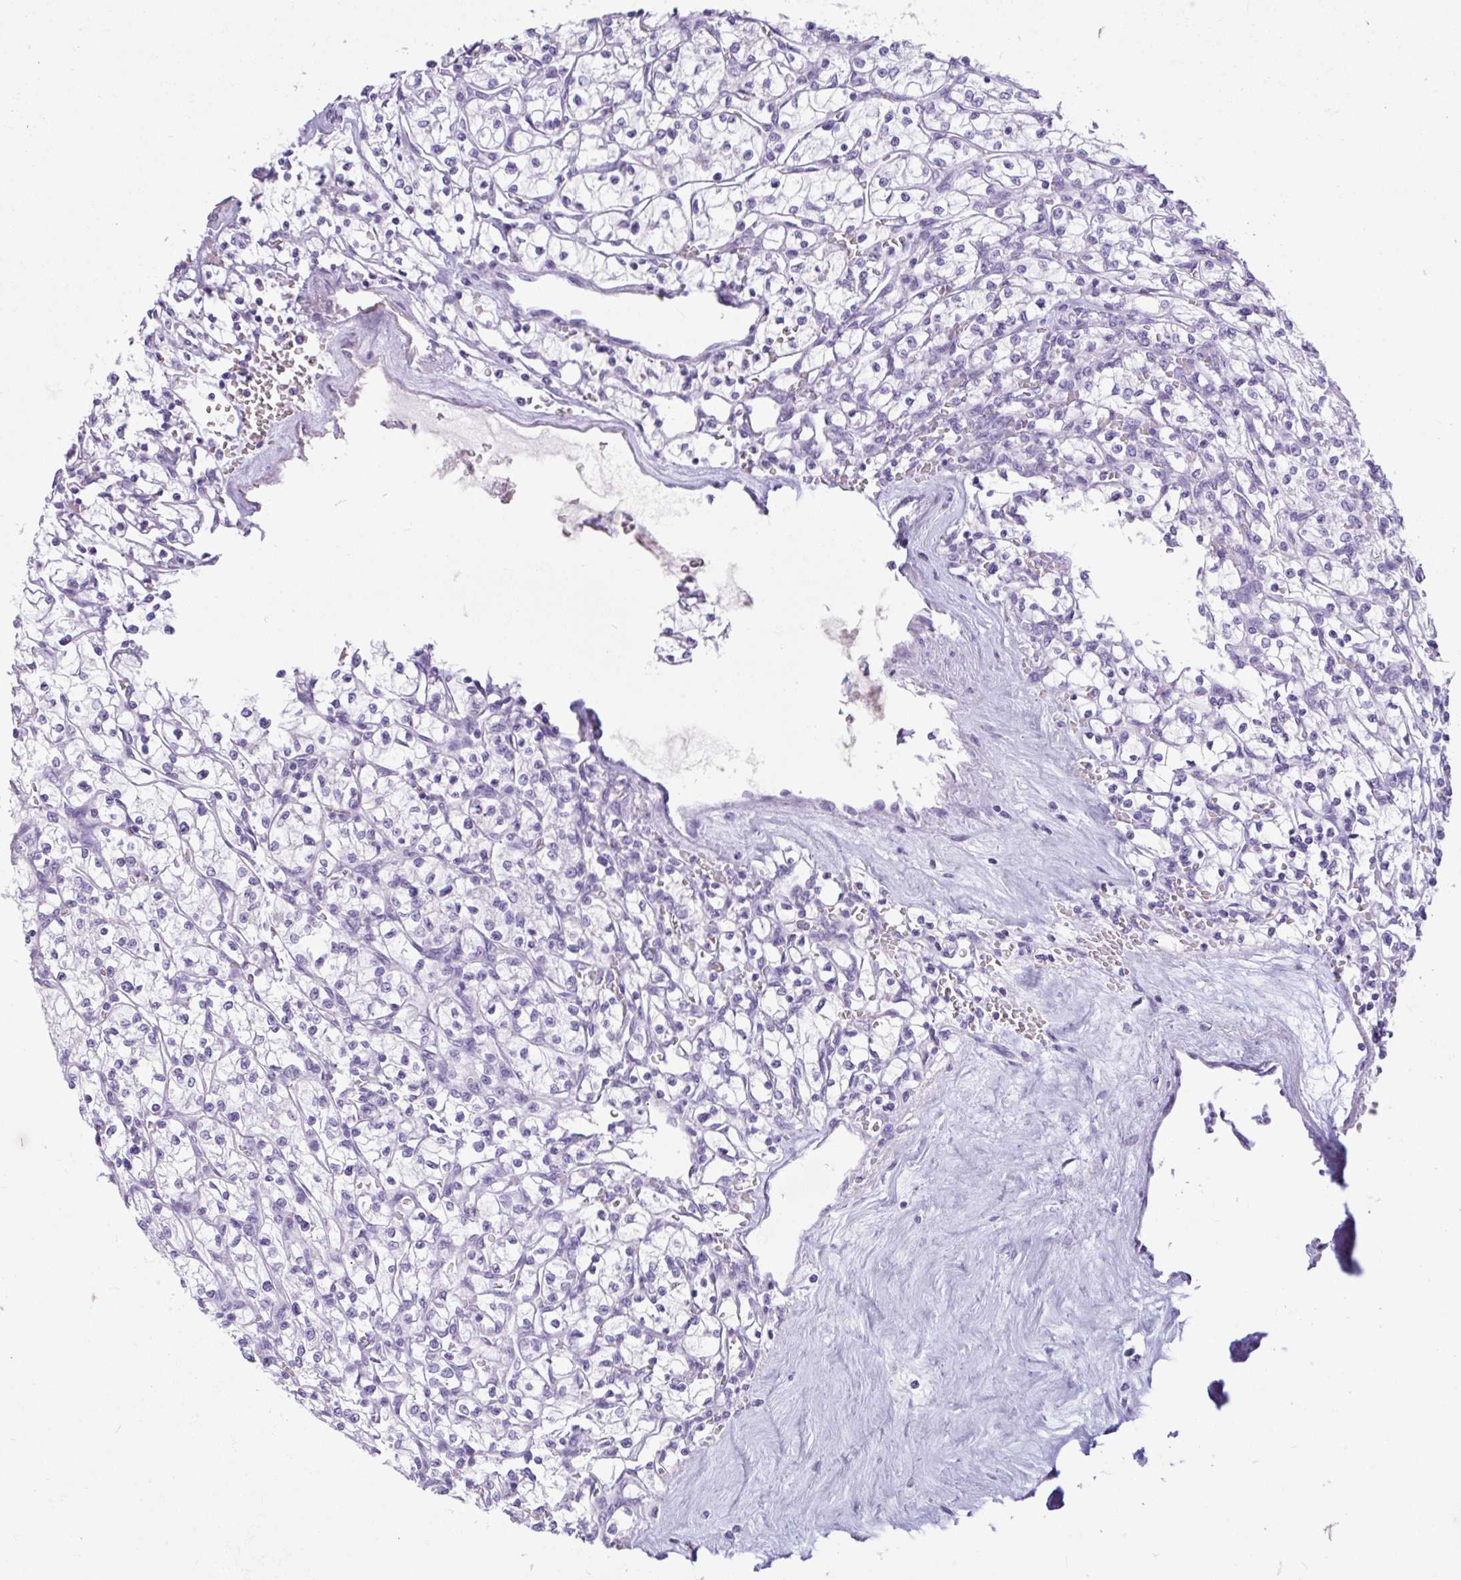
{"staining": {"intensity": "negative", "quantity": "none", "location": "none"}, "tissue": "renal cancer", "cell_type": "Tumor cells", "image_type": "cancer", "snomed": [{"axis": "morphology", "description": "Adenocarcinoma, NOS"}, {"axis": "topography", "description": "Kidney"}], "caption": "The immunohistochemistry micrograph has no significant expression in tumor cells of adenocarcinoma (renal) tissue.", "gene": "CTSE", "patient": {"sex": "female", "age": 64}}